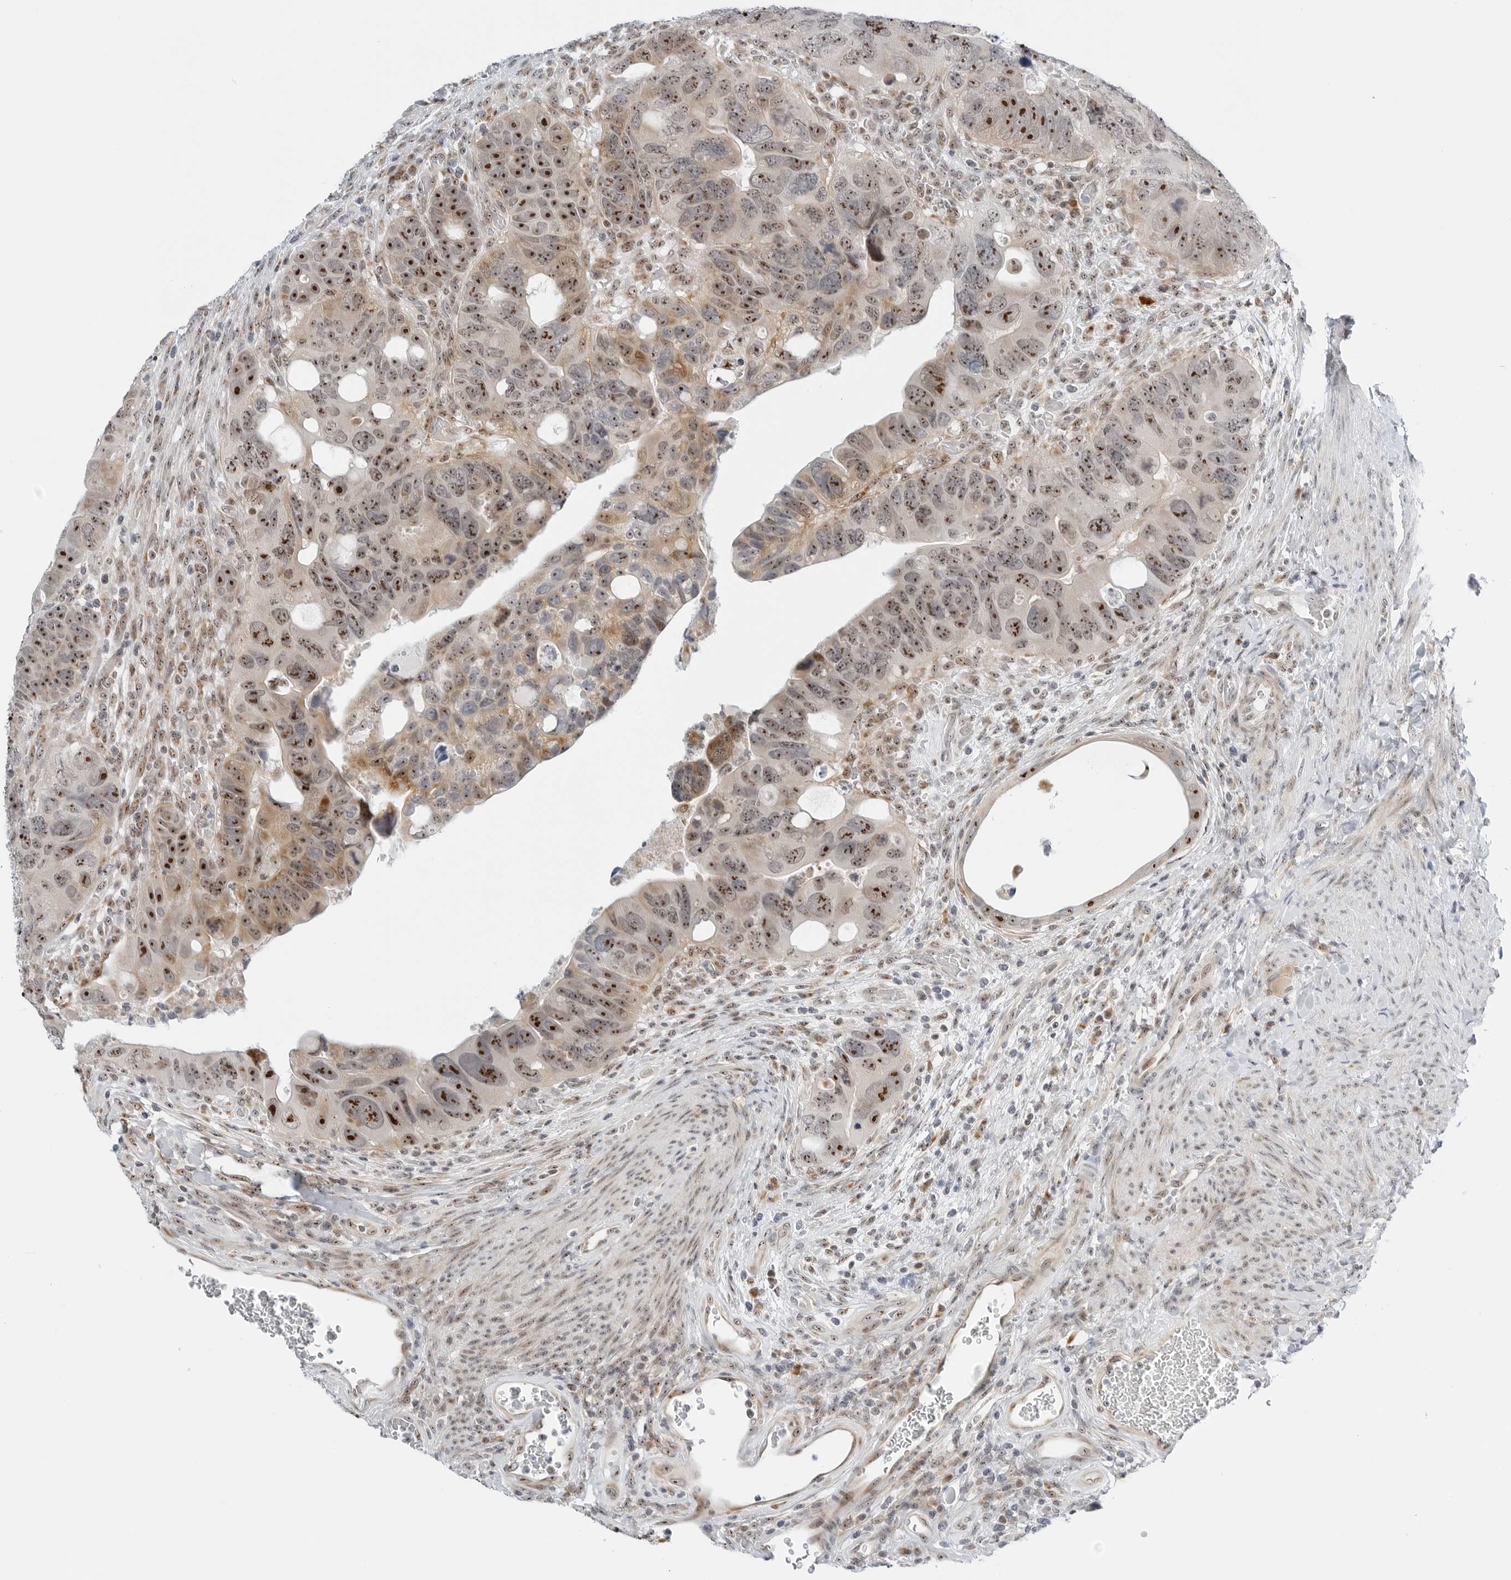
{"staining": {"intensity": "strong", "quantity": "25%-75%", "location": "cytoplasmic/membranous,nuclear"}, "tissue": "colorectal cancer", "cell_type": "Tumor cells", "image_type": "cancer", "snomed": [{"axis": "morphology", "description": "Adenocarcinoma, NOS"}, {"axis": "topography", "description": "Rectum"}], "caption": "The micrograph displays immunohistochemical staining of colorectal adenocarcinoma. There is strong cytoplasmic/membranous and nuclear expression is seen in approximately 25%-75% of tumor cells.", "gene": "RIMKLA", "patient": {"sex": "male", "age": 59}}